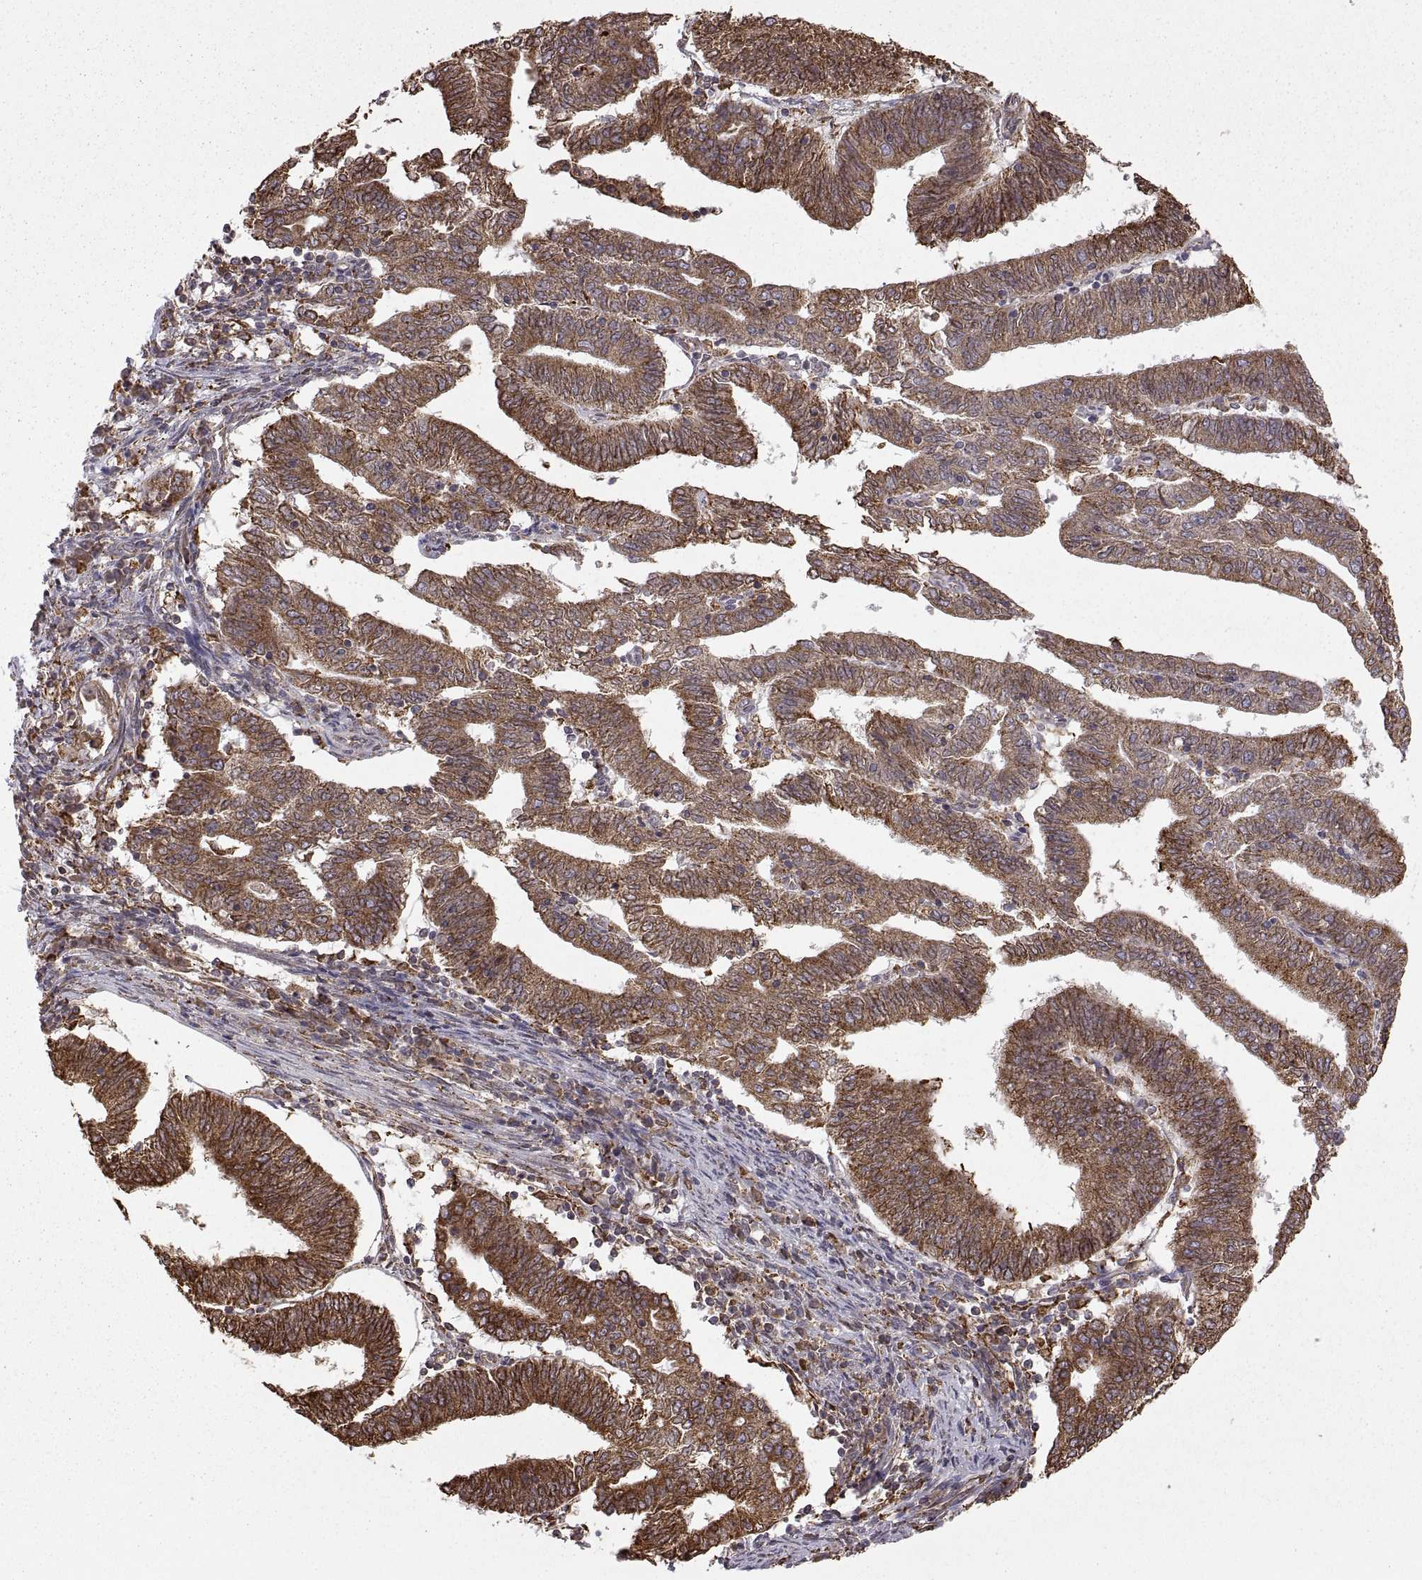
{"staining": {"intensity": "moderate", "quantity": ">75%", "location": "cytoplasmic/membranous"}, "tissue": "endometrial cancer", "cell_type": "Tumor cells", "image_type": "cancer", "snomed": [{"axis": "morphology", "description": "Adenocarcinoma, NOS"}, {"axis": "topography", "description": "Endometrium"}], "caption": "High-power microscopy captured an immunohistochemistry (IHC) histopathology image of endometrial adenocarcinoma, revealing moderate cytoplasmic/membranous staining in about >75% of tumor cells.", "gene": "PDIA3", "patient": {"sex": "female", "age": 82}}